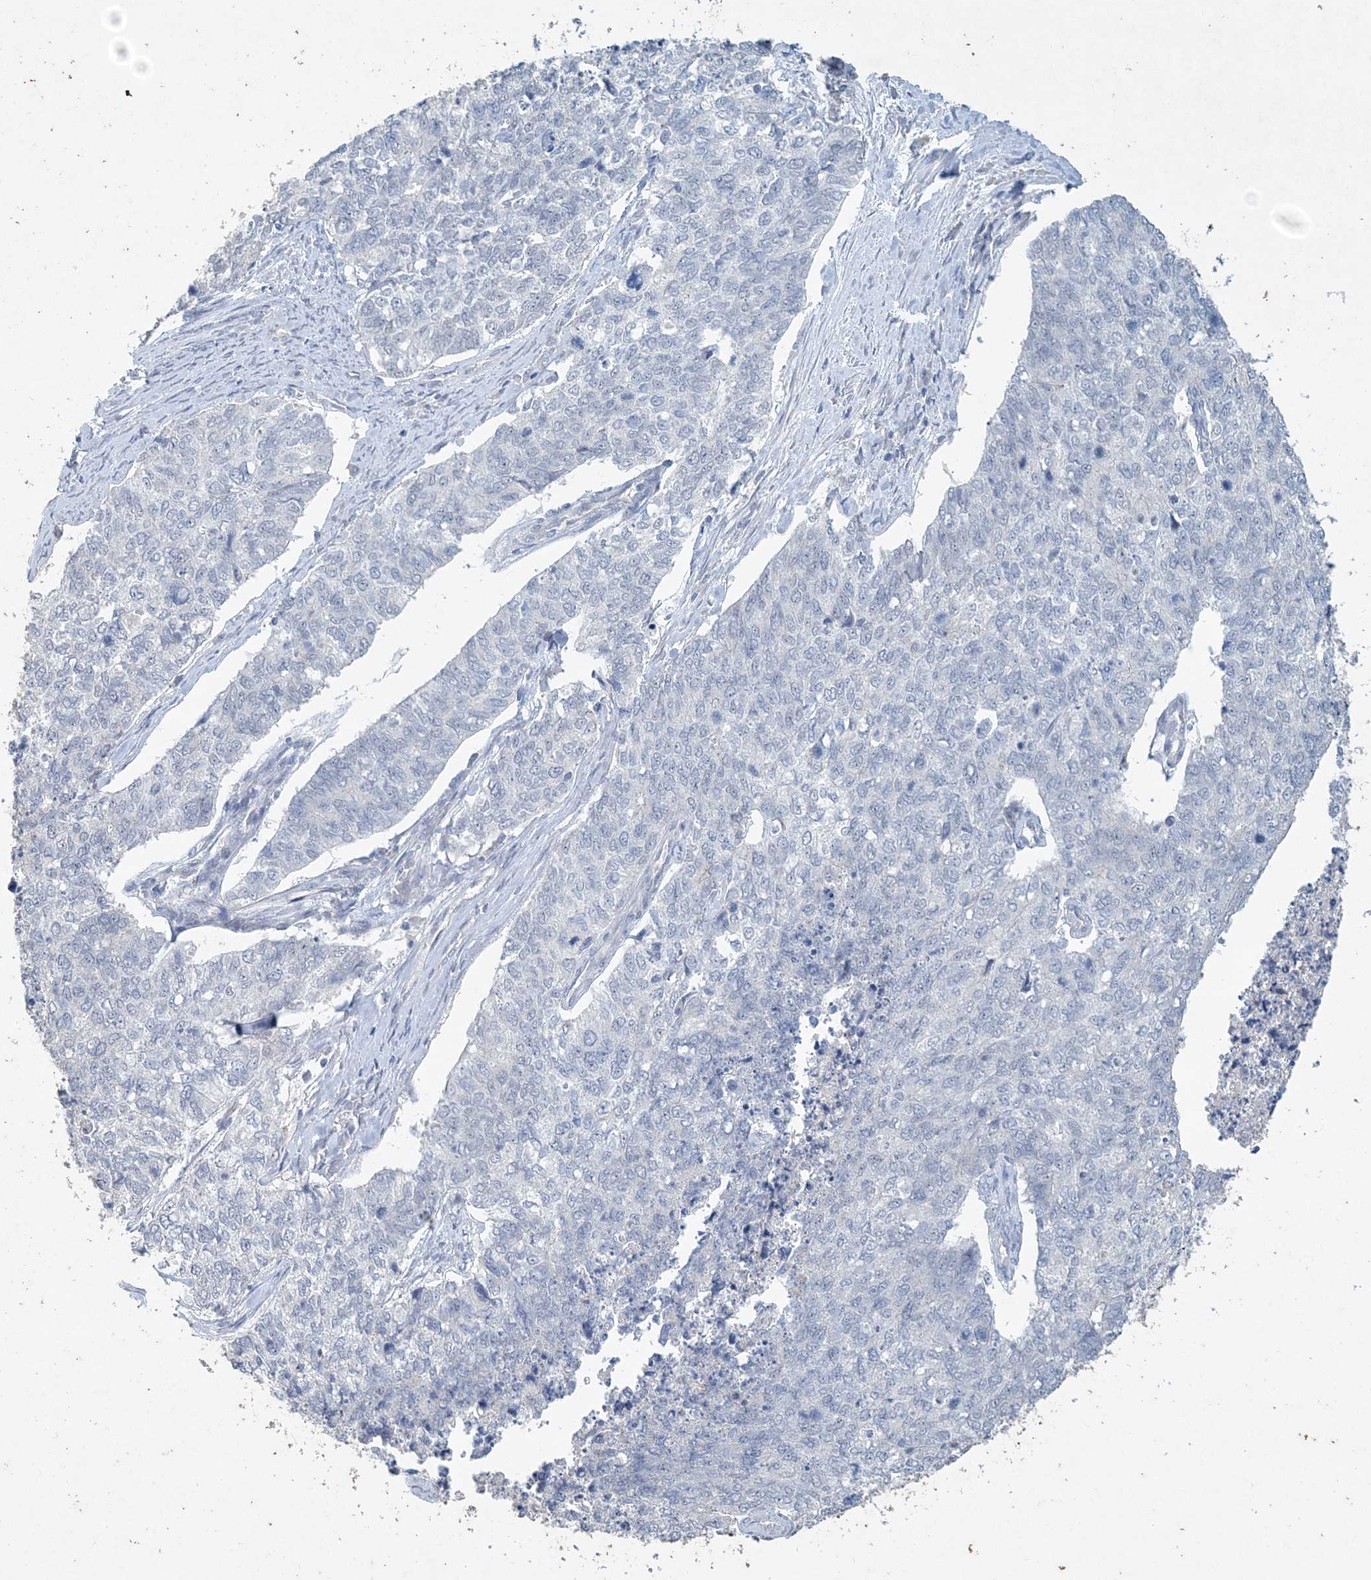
{"staining": {"intensity": "negative", "quantity": "none", "location": "none"}, "tissue": "cervical cancer", "cell_type": "Tumor cells", "image_type": "cancer", "snomed": [{"axis": "morphology", "description": "Squamous cell carcinoma, NOS"}, {"axis": "topography", "description": "Cervix"}], "caption": "Image shows no protein positivity in tumor cells of squamous cell carcinoma (cervical) tissue.", "gene": "DNAH5", "patient": {"sex": "female", "age": 63}}